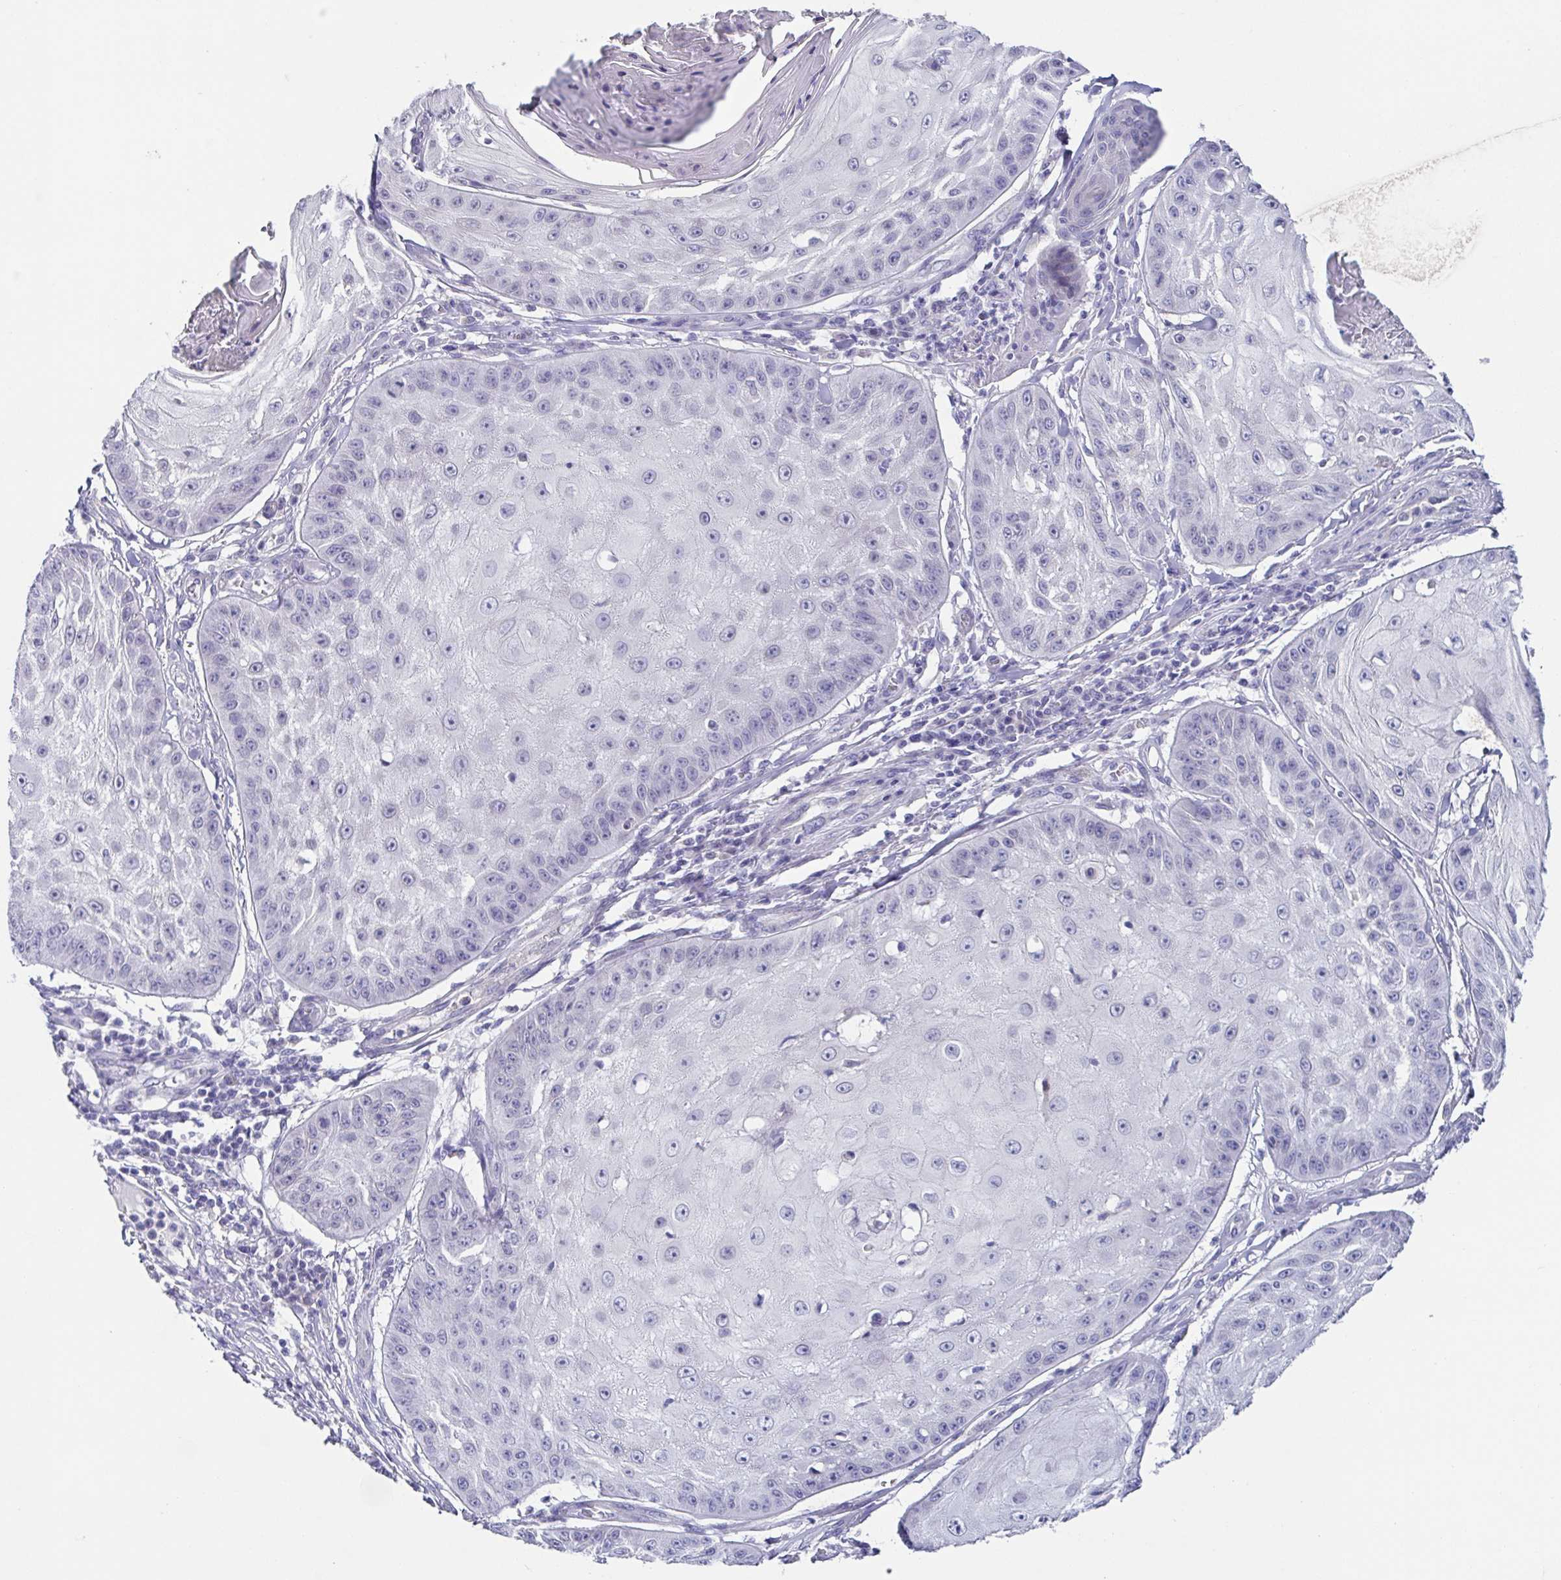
{"staining": {"intensity": "negative", "quantity": "none", "location": "none"}, "tissue": "skin cancer", "cell_type": "Tumor cells", "image_type": "cancer", "snomed": [{"axis": "morphology", "description": "Squamous cell carcinoma, NOS"}, {"axis": "topography", "description": "Skin"}], "caption": "High magnification brightfield microscopy of squamous cell carcinoma (skin) stained with DAB (brown) and counterstained with hematoxylin (blue): tumor cells show no significant staining.", "gene": "RDH11", "patient": {"sex": "male", "age": 70}}